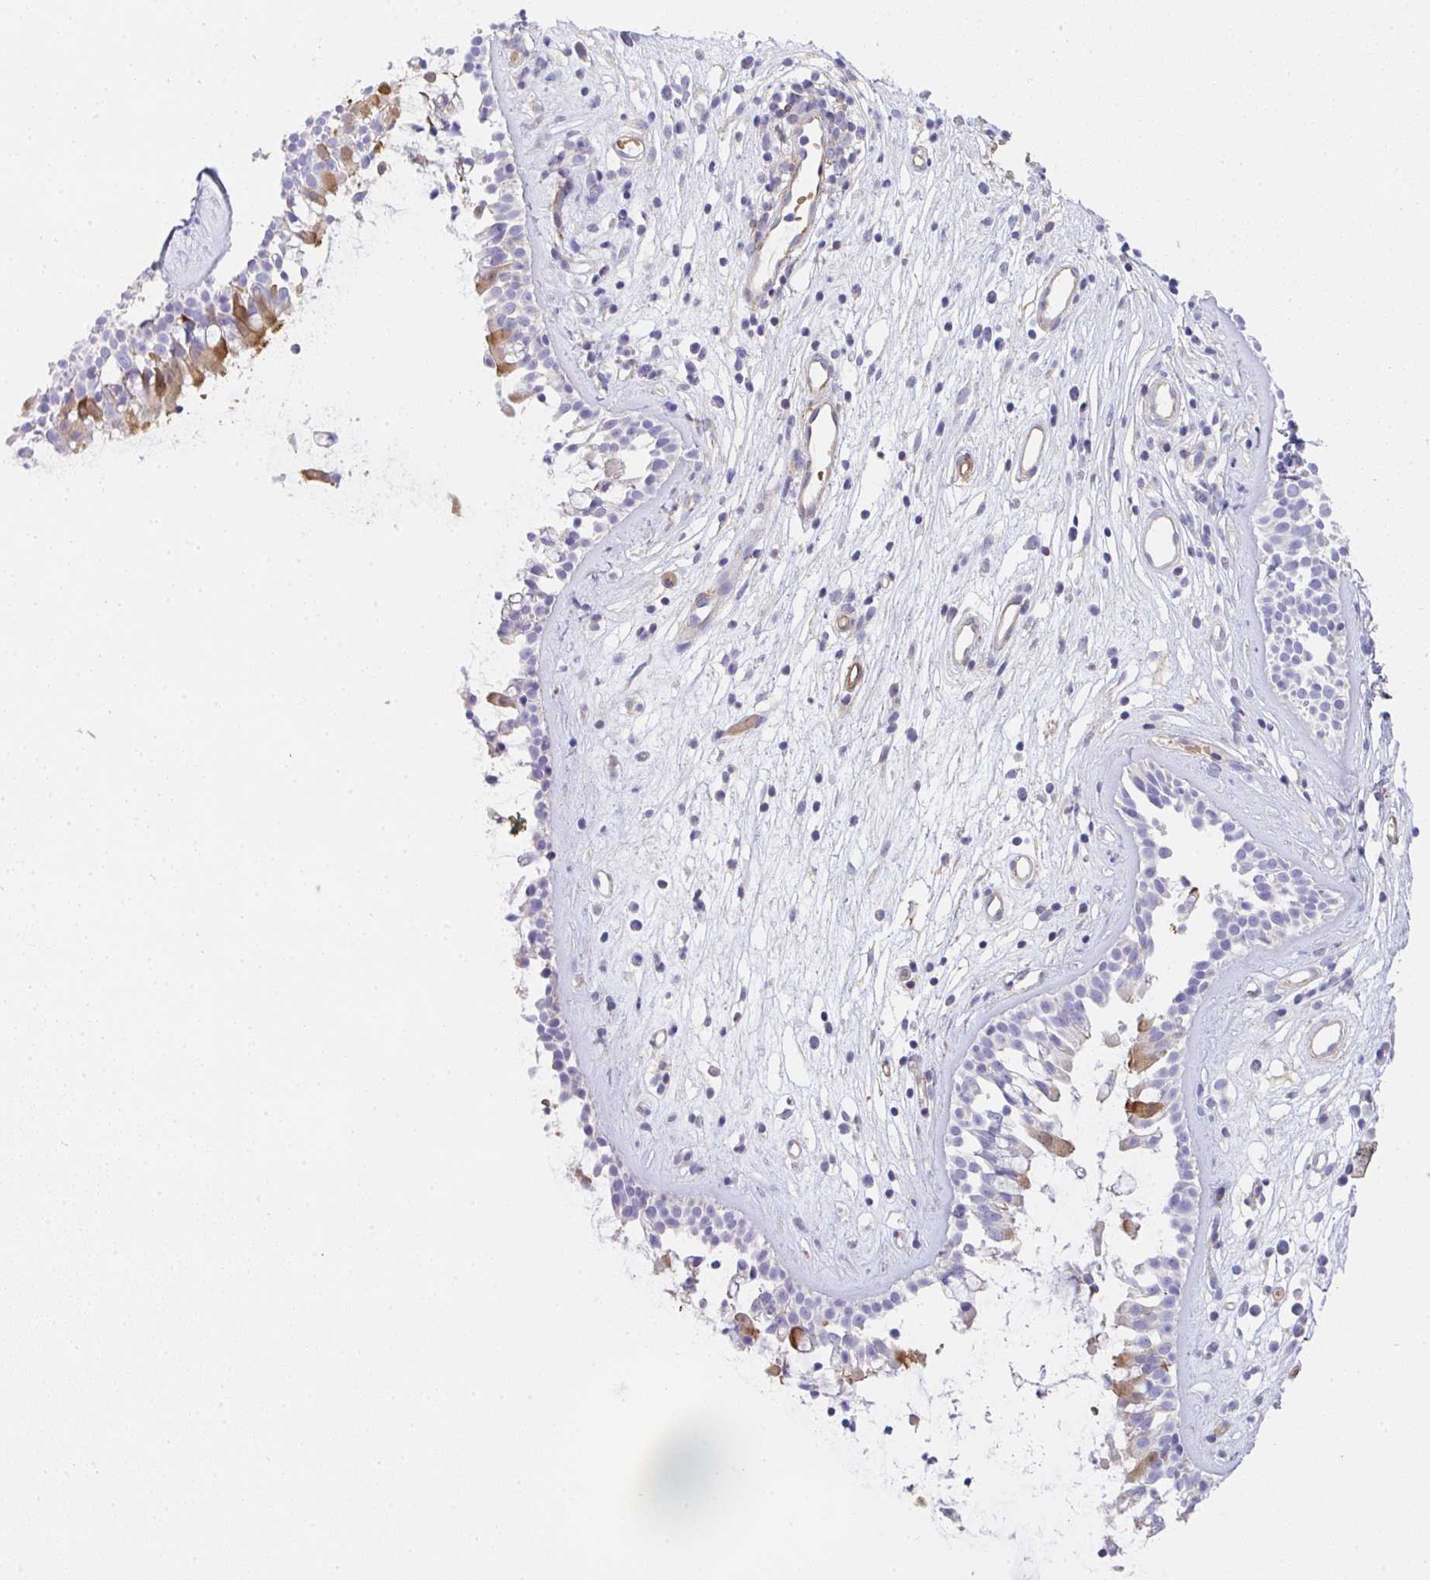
{"staining": {"intensity": "moderate", "quantity": "25%-75%", "location": "cytoplasmic/membranous"}, "tissue": "nasopharynx", "cell_type": "Respiratory epithelial cells", "image_type": "normal", "snomed": [{"axis": "morphology", "description": "Normal tissue, NOS"}, {"axis": "topography", "description": "Nasopharynx"}], "caption": "IHC photomicrograph of normal human nasopharynx stained for a protein (brown), which demonstrates medium levels of moderate cytoplasmic/membranous positivity in approximately 25%-75% of respiratory epithelial cells.", "gene": "TNFAIP8", "patient": {"sex": "male", "age": 32}}